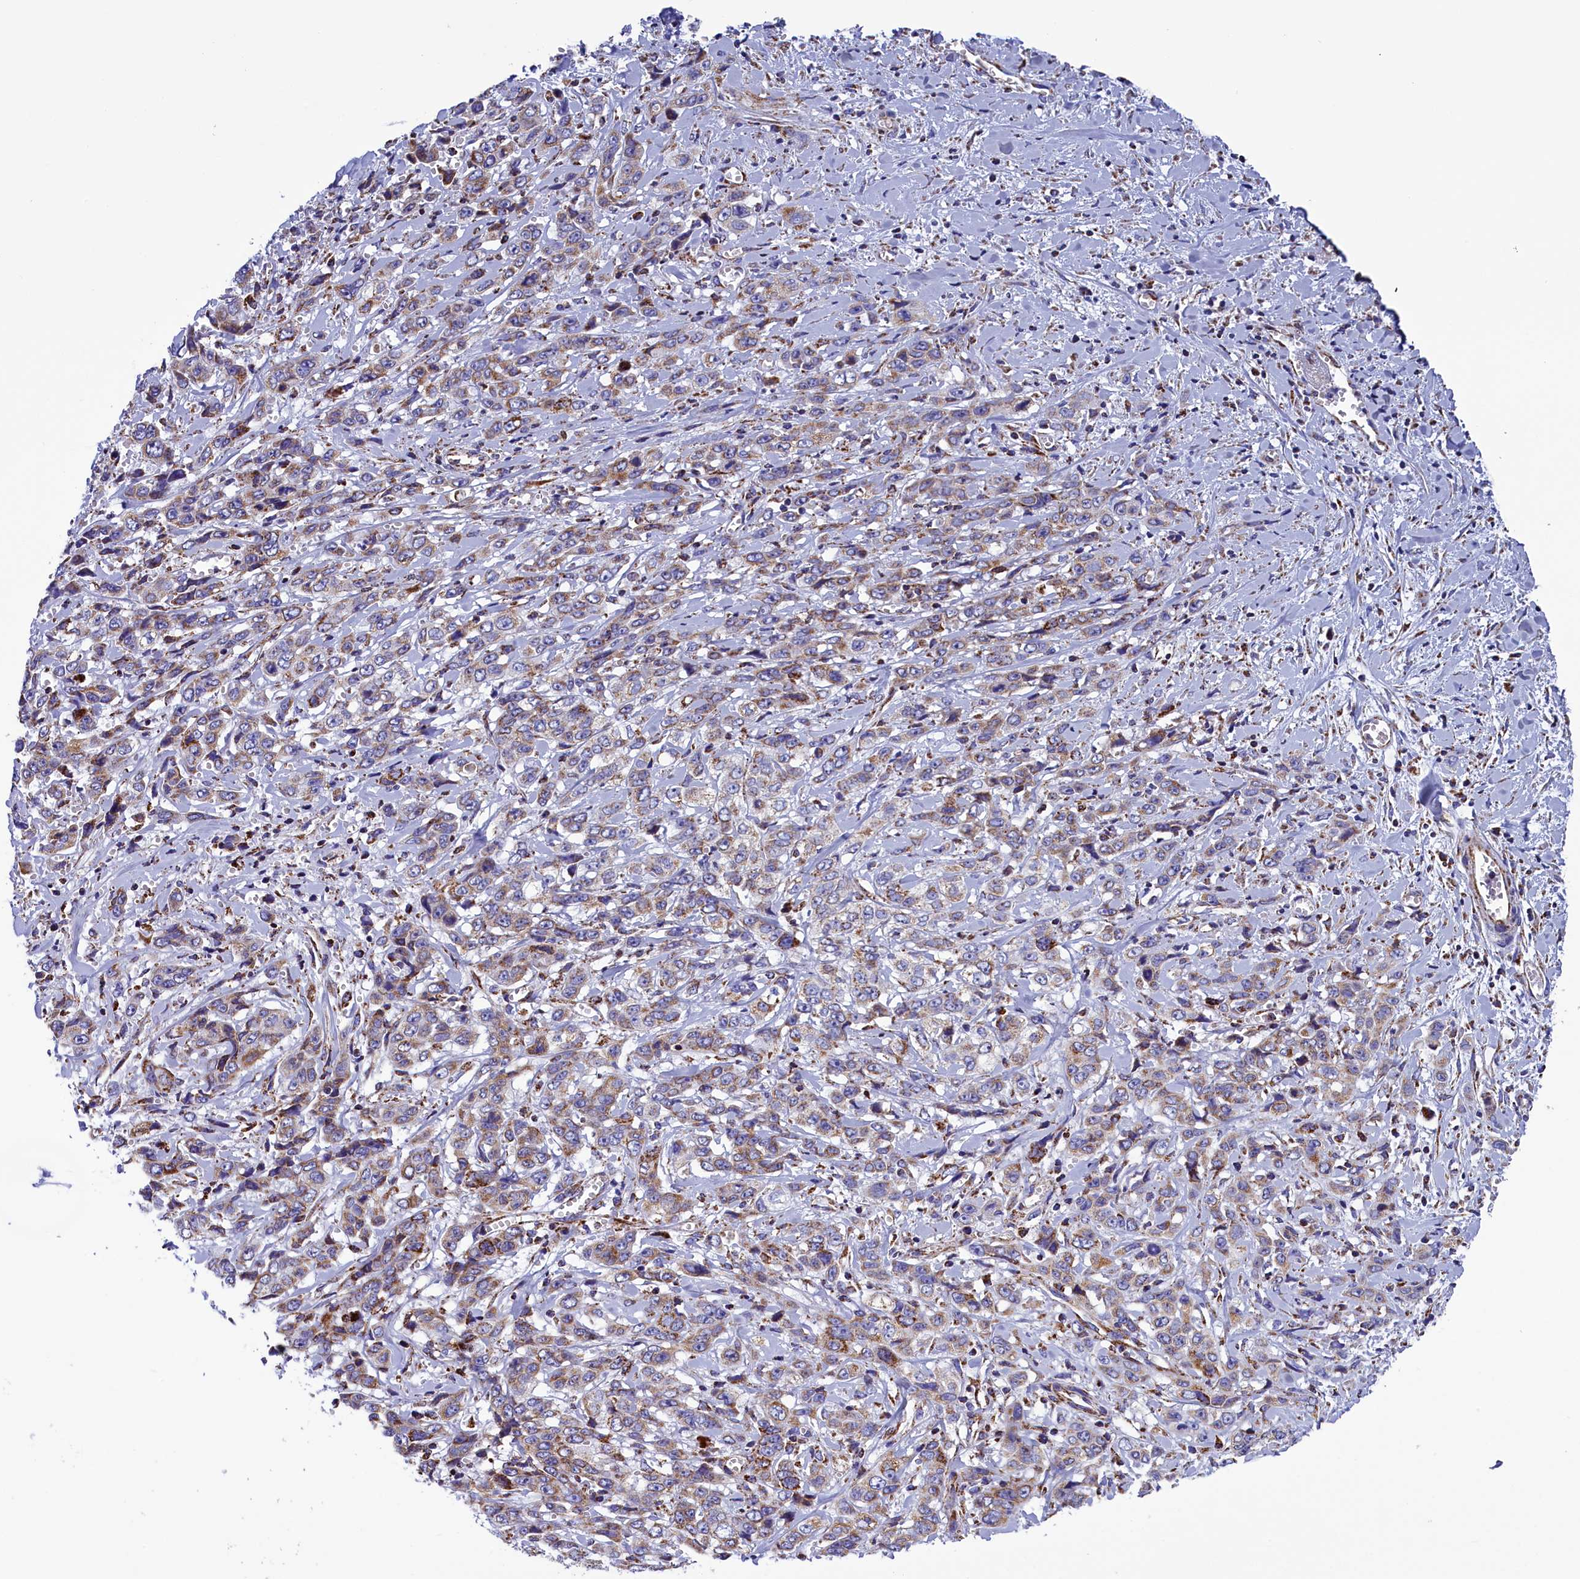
{"staining": {"intensity": "moderate", "quantity": ">75%", "location": "cytoplasmic/membranous"}, "tissue": "stomach cancer", "cell_type": "Tumor cells", "image_type": "cancer", "snomed": [{"axis": "morphology", "description": "Adenocarcinoma, NOS"}, {"axis": "topography", "description": "Stomach, upper"}], "caption": "IHC staining of stomach cancer, which demonstrates medium levels of moderate cytoplasmic/membranous positivity in about >75% of tumor cells indicating moderate cytoplasmic/membranous protein staining. The staining was performed using DAB (brown) for protein detection and nuclei were counterstained in hematoxylin (blue).", "gene": "SLC39A3", "patient": {"sex": "male", "age": 62}}